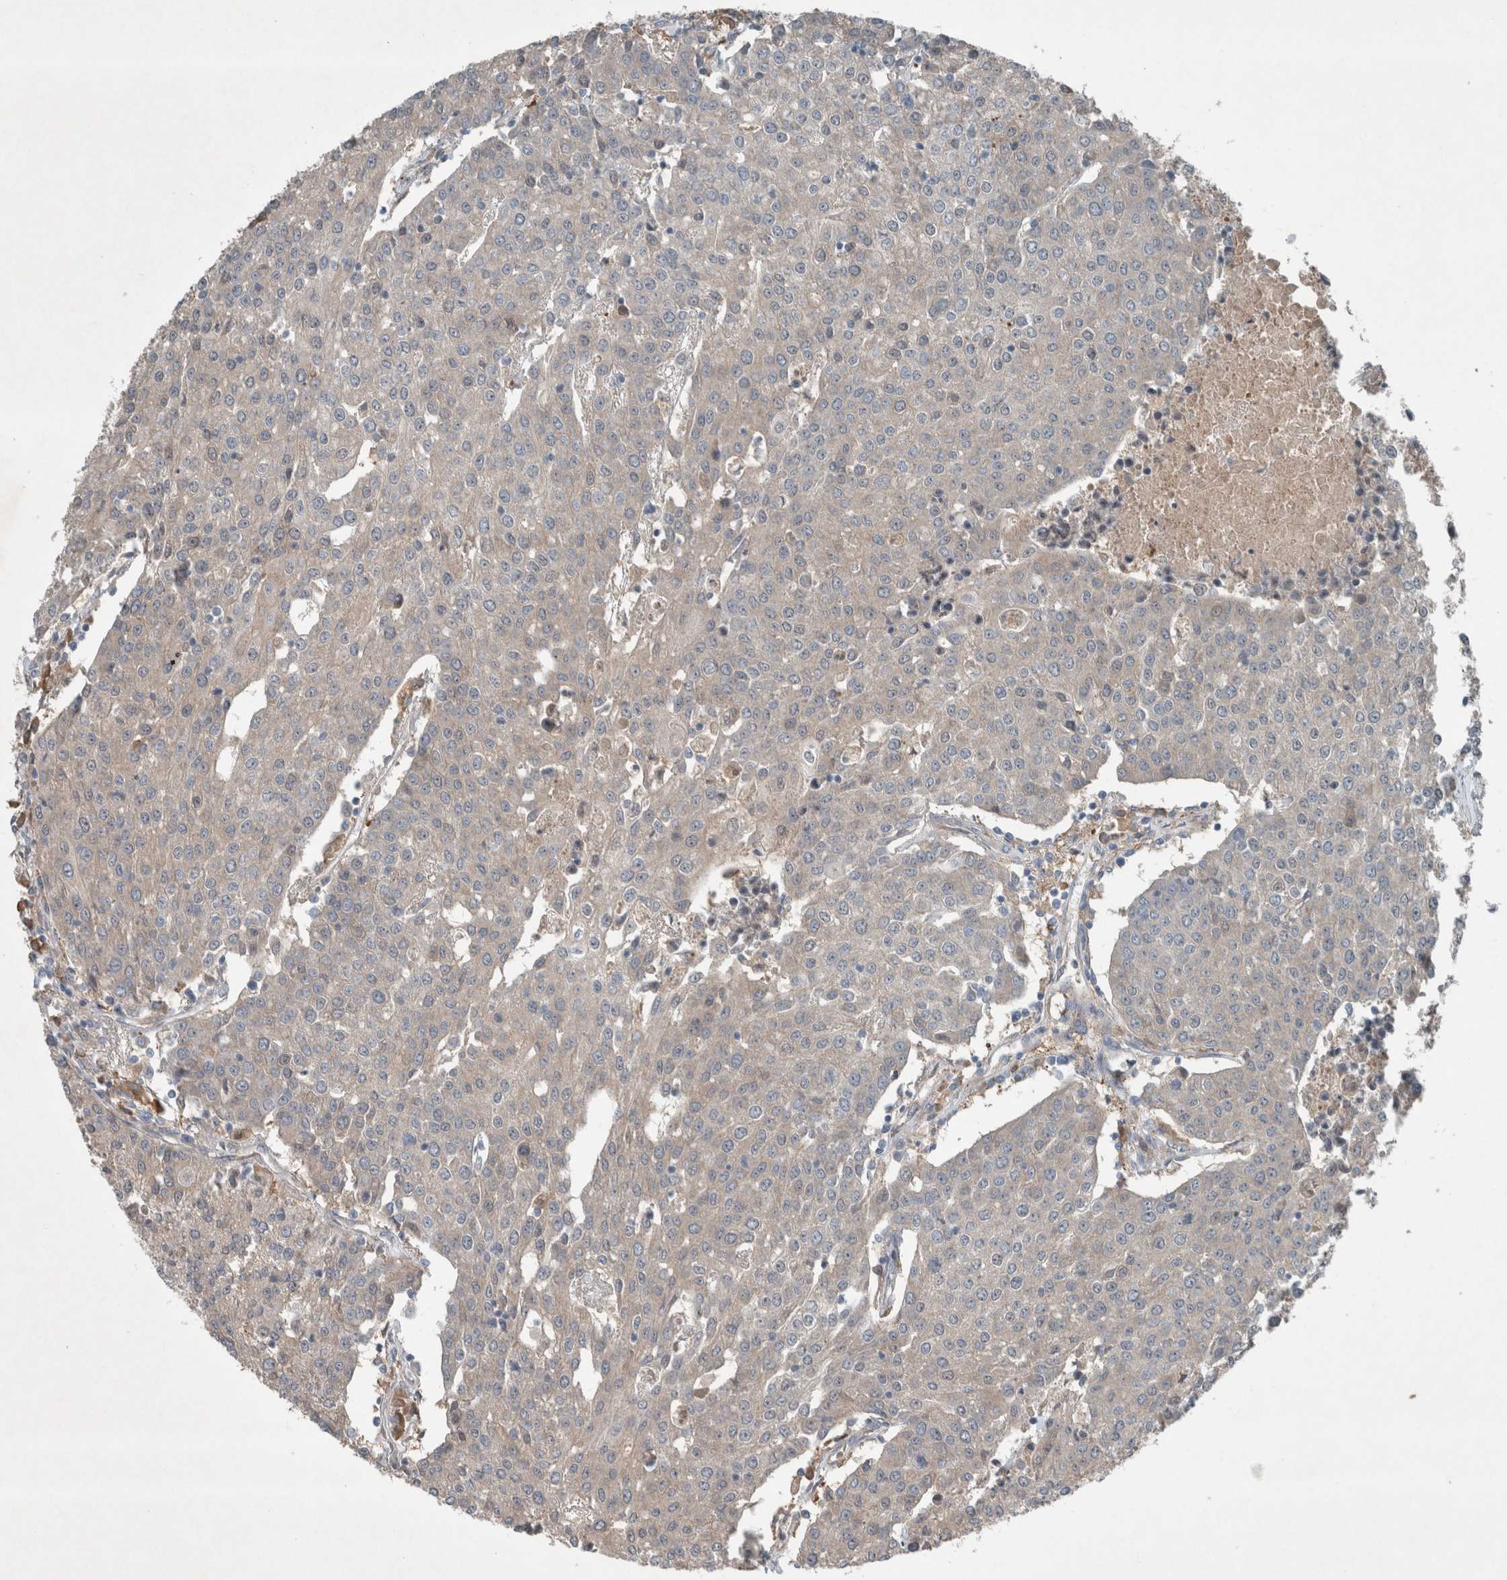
{"staining": {"intensity": "negative", "quantity": "none", "location": "none"}, "tissue": "urothelial cancer", "cell_type": "Tumor cells", "image_type": "cancer", "snomed": [{"axis": "morphology", "description": "Urothelial carcinoma, High grade"}, {"axis": "topography", "description": "Urinary bladder"}], "caption": "This micrograph is of urothelial cancer stained with immunohistochemistry (IHC) to label a protein in brown with the nuclei are counter-stained blue. There is no staining in tumor cells. (Brightfield microscopy of DAB (3,3'-diaminobenzidine) immunohistochemistry (IHC) at high magnification).", "gene": "RALGDS", "patient": {"sex": "female", "age": 85}}